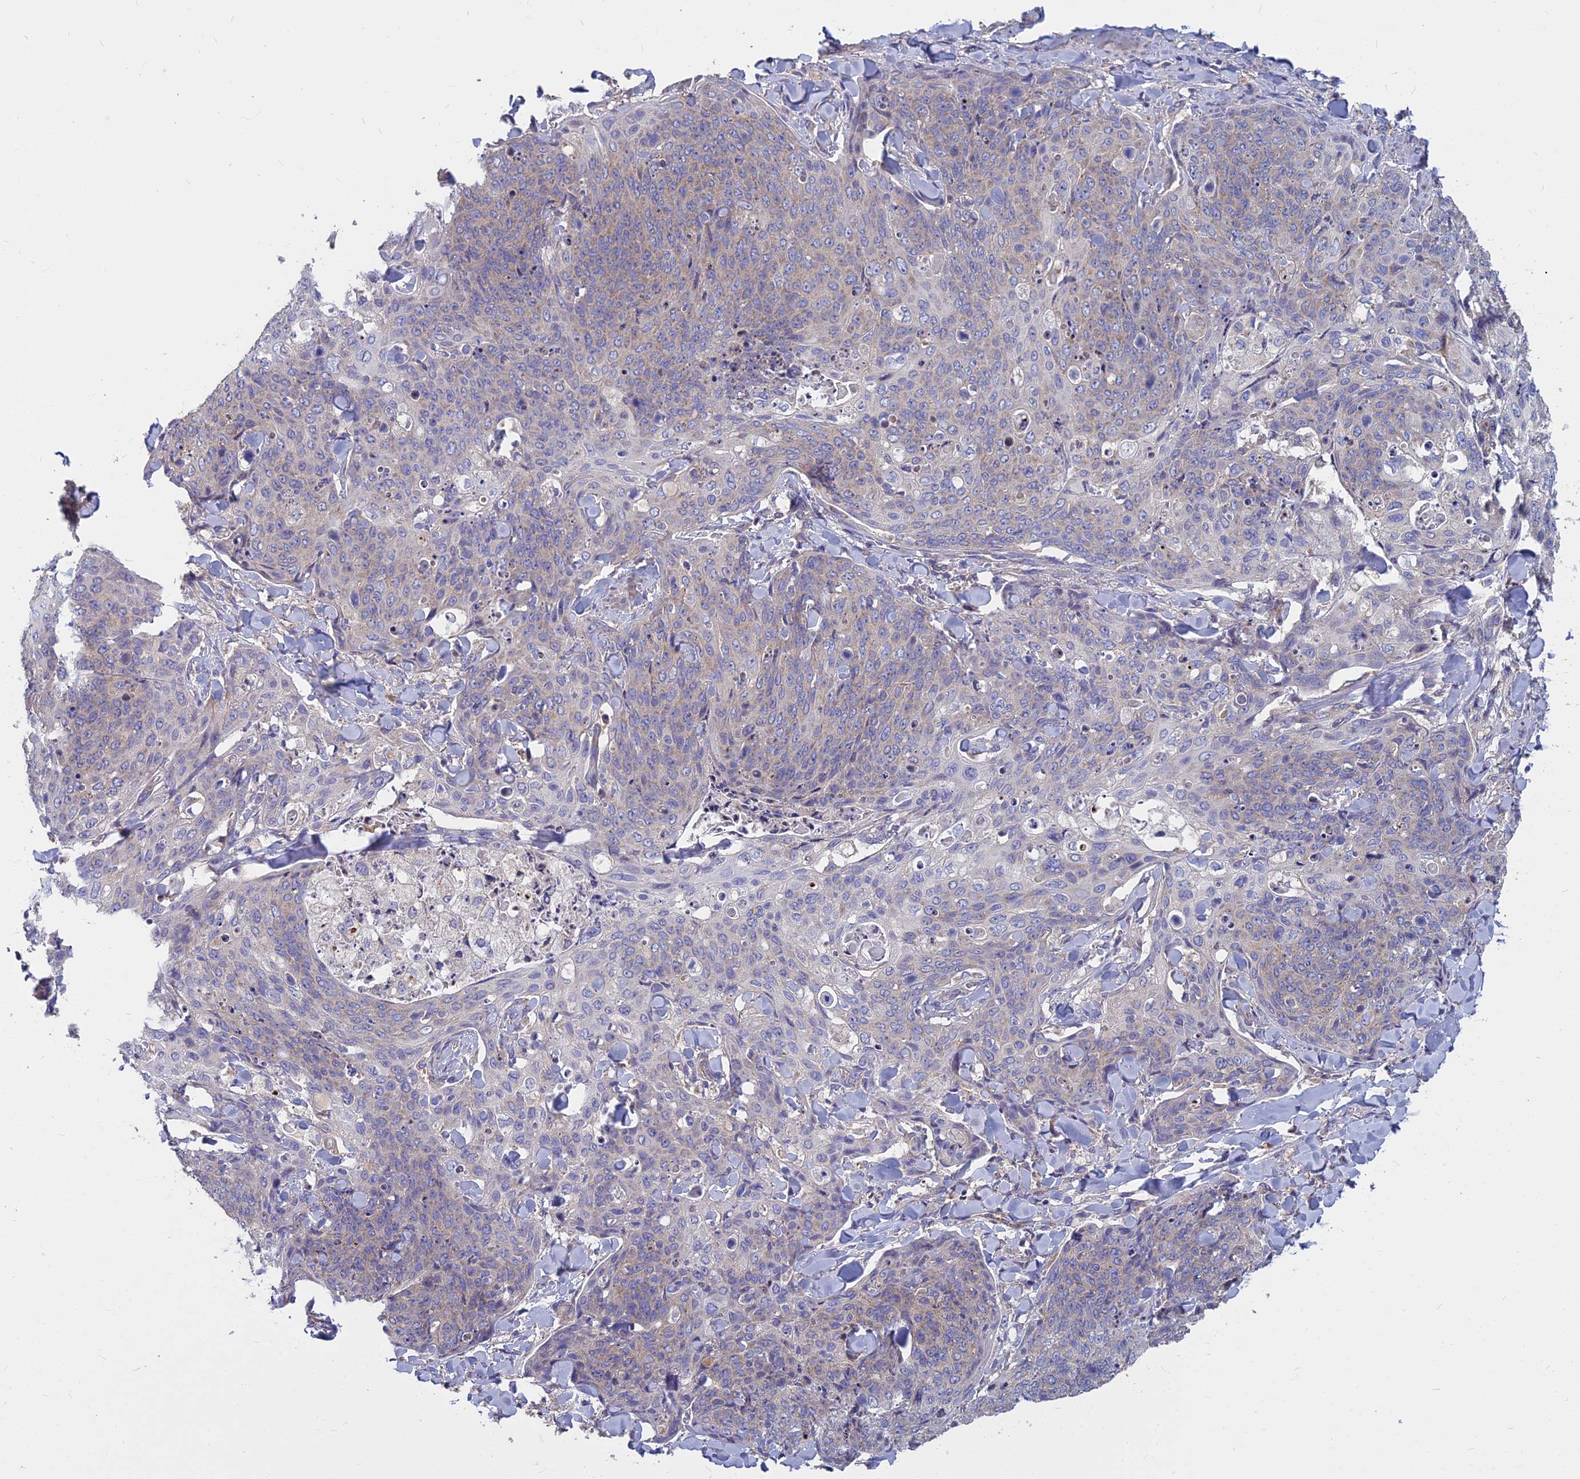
{"staining": {"intensity": "negative", "quantity": "none", "location": "none"}, "tissue": "skin cancer", "cell_type": "Tumor cells", "image_type": "cancer", "snomed": [{"axis": "morphology", "description": "Squamous cell carcinoma, NOS"}, {"axis": "topography", "description": "Skin"}, {"axis": "topography", "description": "Vulva"}], "caption": "The micrograph exhibits no significant staining in tumor cells of squamous cell carcinoma (skin). (DAB (3,3'-diaminobenzidine) immunohistochemistry visualized using brightfield microscopy, high magnification).", "gene": "COX20", "patient": {"sex": "female", "age": 85}}